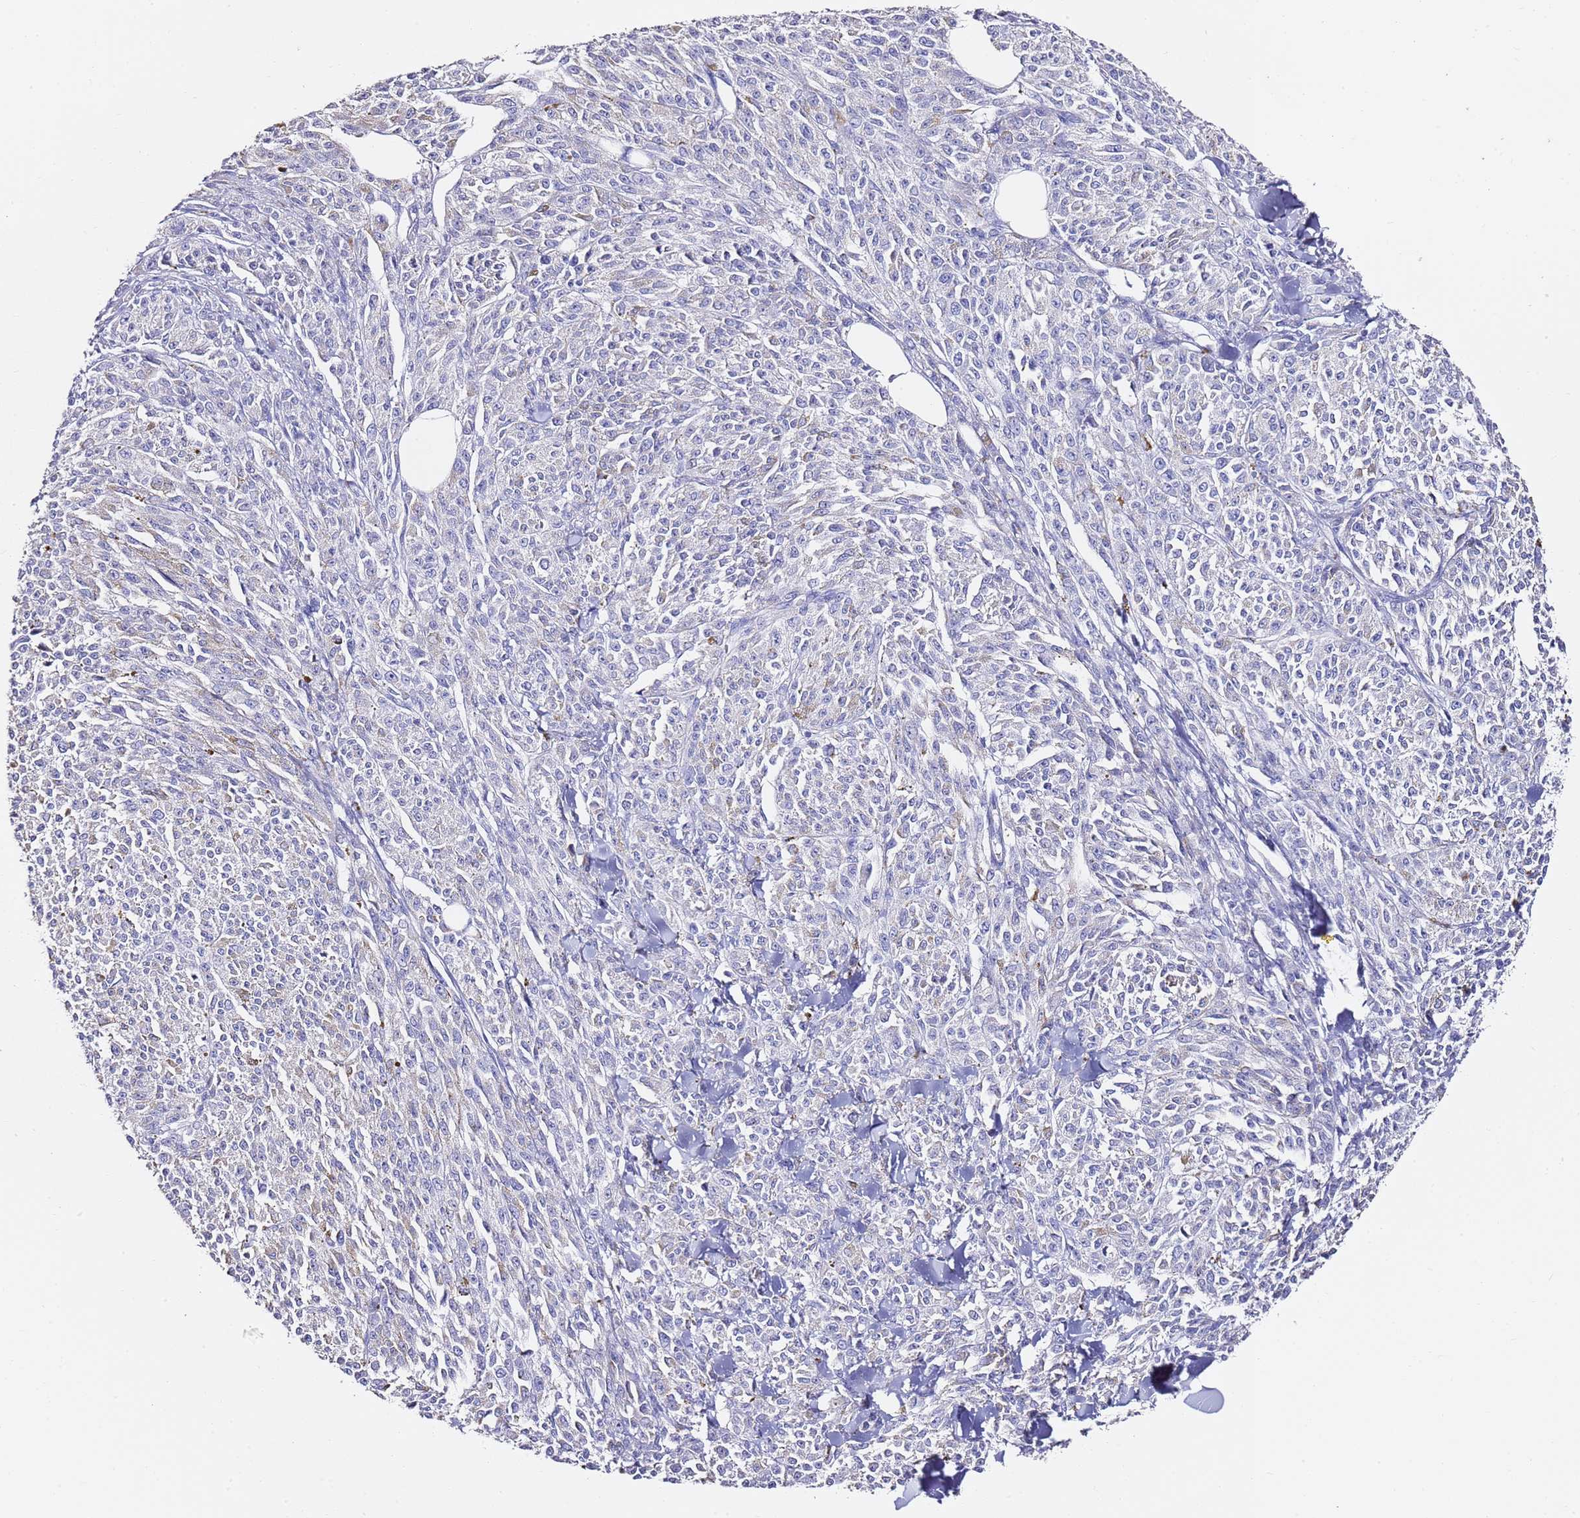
{"staining": {"intensity": "negative", "quantity": "none", "location": "none"}, "tissue": "melanoma", "cell_type": "Tumor cells", "image_type": "cancer", "snomed": [{"axis": "morphology", "description": "Malignant melanoma, NOS"}, {"axis": "topography", "description": "Skin"}], "caption": "This is an immunohistochemistry image of malignant melanoma. There is no positivity in tumor cells.", "gene": "MYBPC3", "patient": {"sex": "female", "age": 52}}